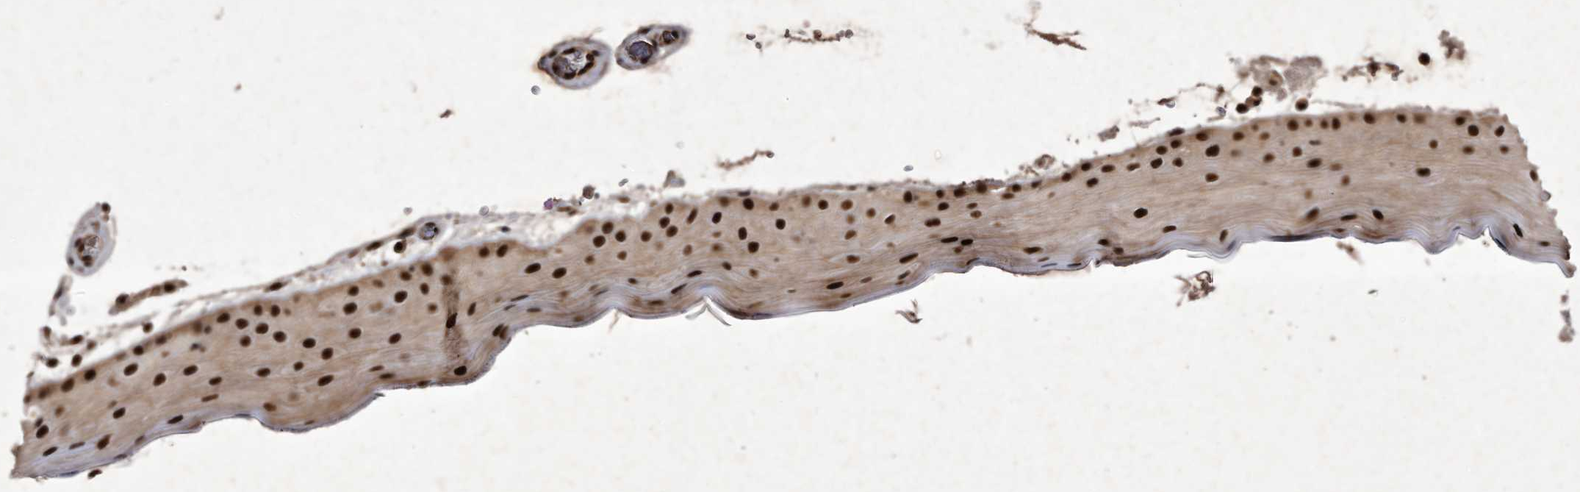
{"staining": {"intensity": "strong", "quantity": ">75%", "location": "nuclear"}, "tissue": "oral mucosa", "cell_type": "Squamous epithelial cells", "image_type": "normal", "snomed": [{"axis": "morphology", "description": "Normal tissue, NOS"}, {"axis": "topography", "description": "Oral tissue"}], "caption": "Squamous epithelial cells reveal high levels of strong nuclear positivity in approximately >75% of cells in normal human oral mucosa.", "gene": "RAD23B", "patient": {"sex": "male", "age": 13}}